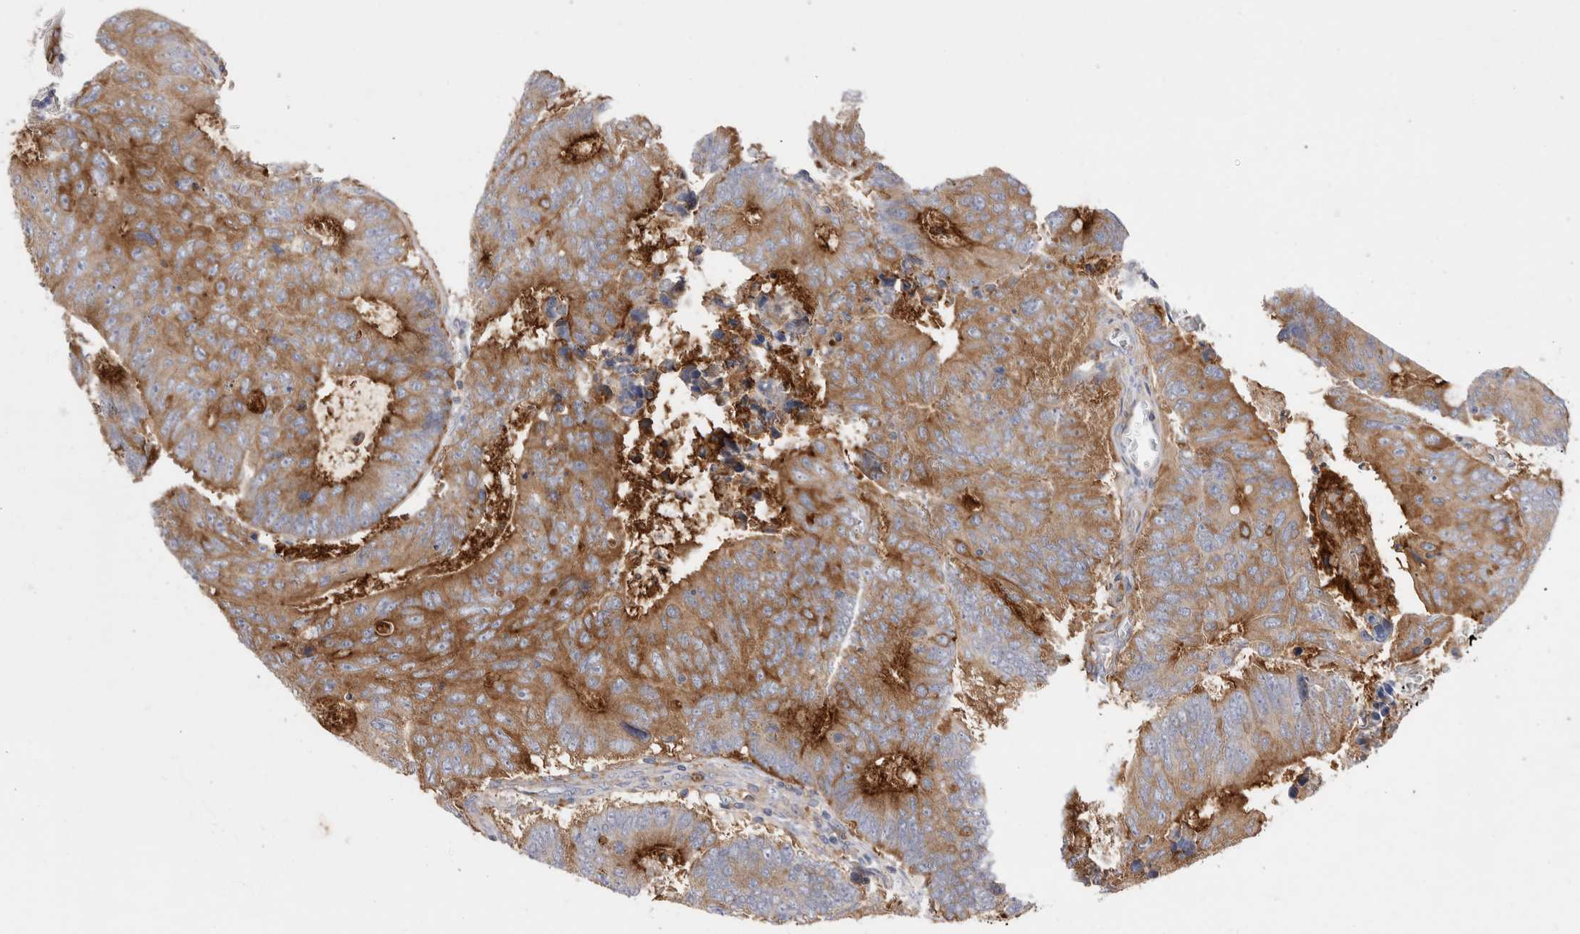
{"staining": {"intensity": "strong", "quantity": ">75%", "location": "cytoplasmic/membranous"}, "tissue": "colorectal cancer", "cell_type": "Tumor cells", "image_type": "cancer", "snomed": [{"axis": "morphology", "description": "Adenocarcinoma, NOS"}, {"axis": "topography", "description": "Colon"}], "caption": "Colorectal adenocarcinoma stained for a protein displays strong cytoplasmic/membranous positivity in tumor cells.", "gene": "RAB11FIP1", "patient": {"sex": "male", "age": 87}}